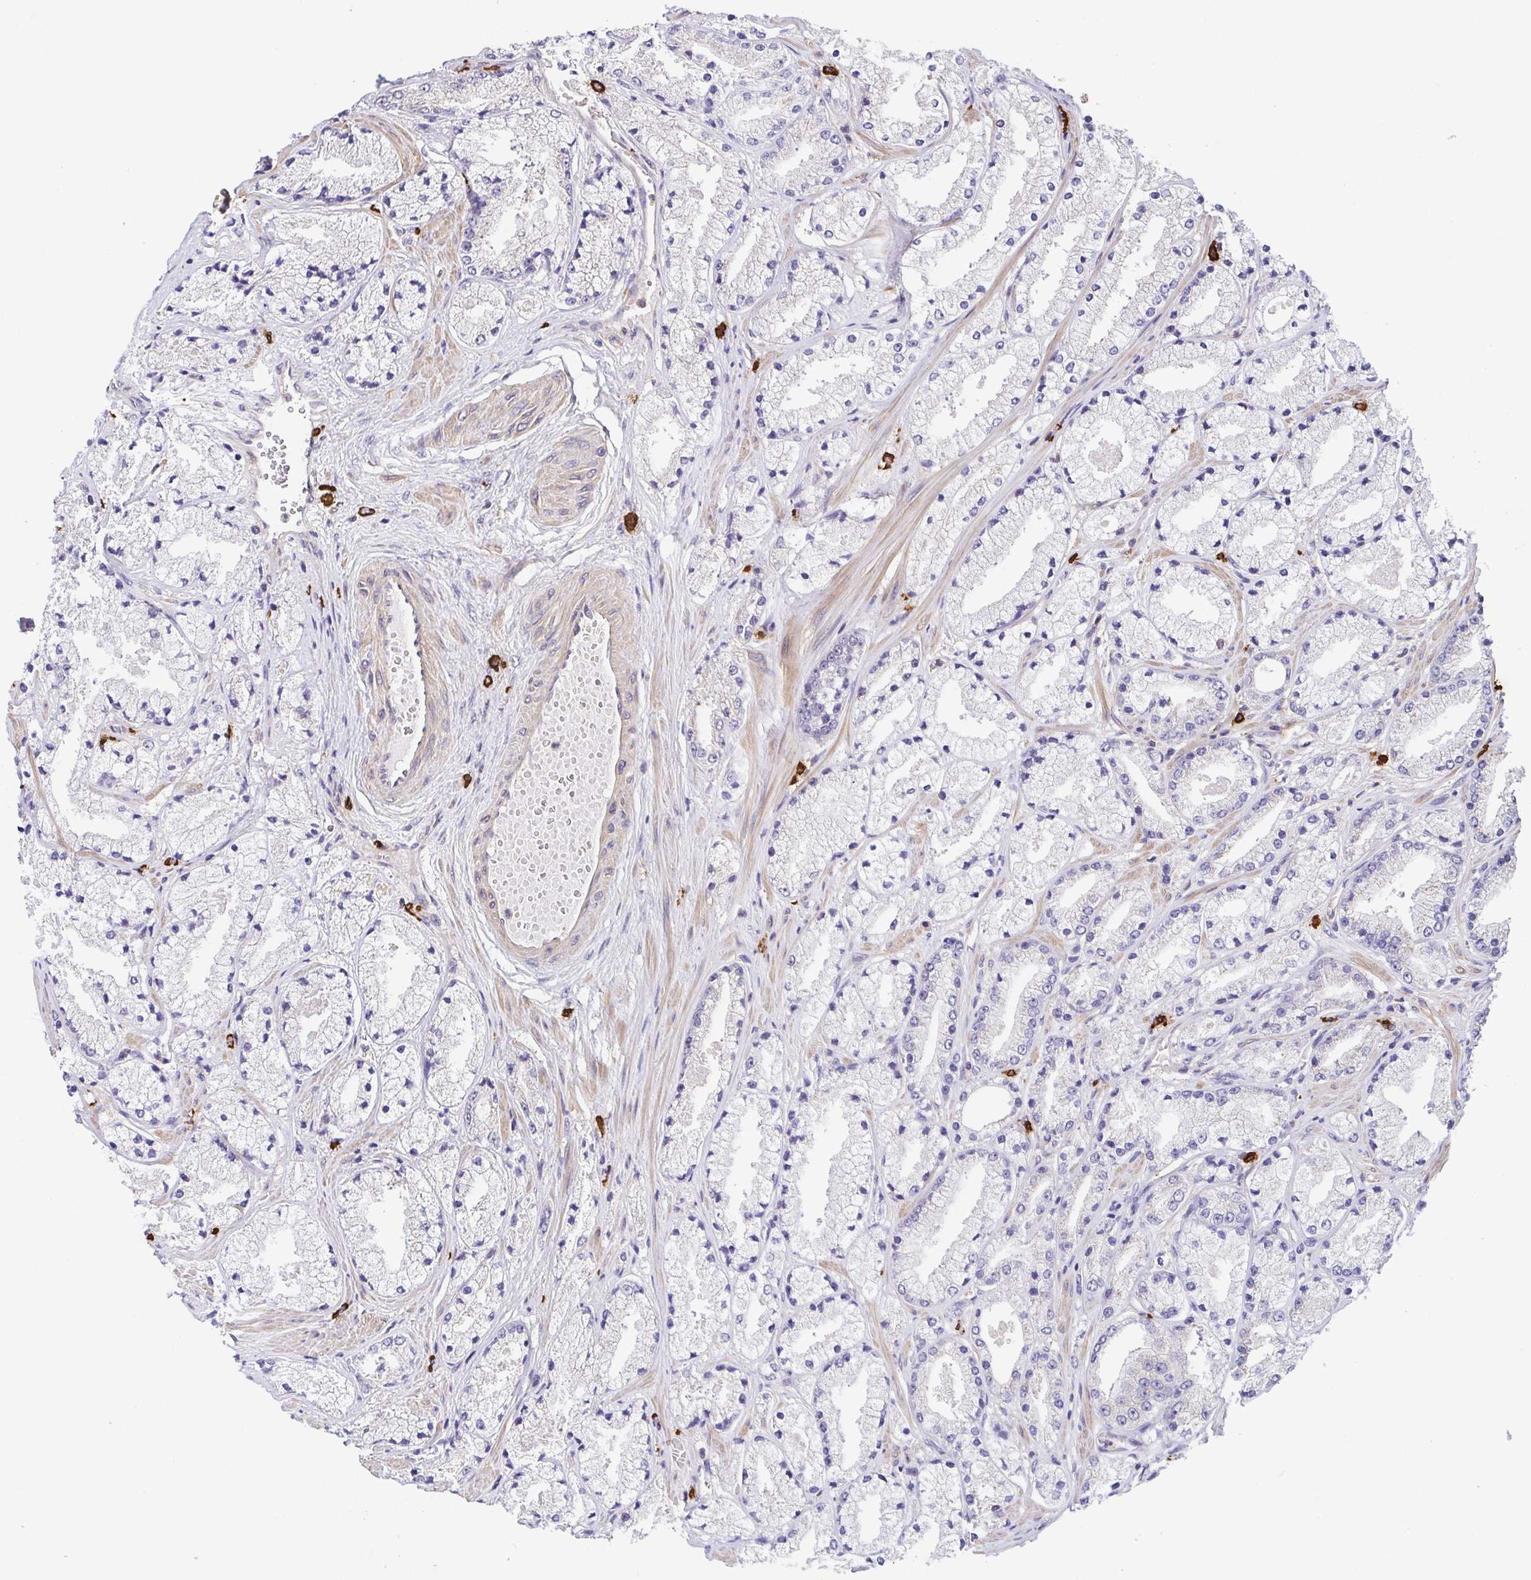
{"staining": {"intensity": "negative", "quantity": "none", "location": "none"}, "tissue": "prostate cancer", "cell_type": "Tumor cells", "image_type": "cancer", "snomed": [{"axis": "morphology", "description": "Adenocarcinoma, High grade"}, {"axis": "topography", "description": "Prostate"}], "caption": "DAB (3,3'-diaminobenzidine) immunohistochemical staining of prostate adenocarcinoma (high-grade) demonstrates no significant positivity in tumor cells.", "gene": "PREPL", "patient": {"sex": "male", "age": 63}}